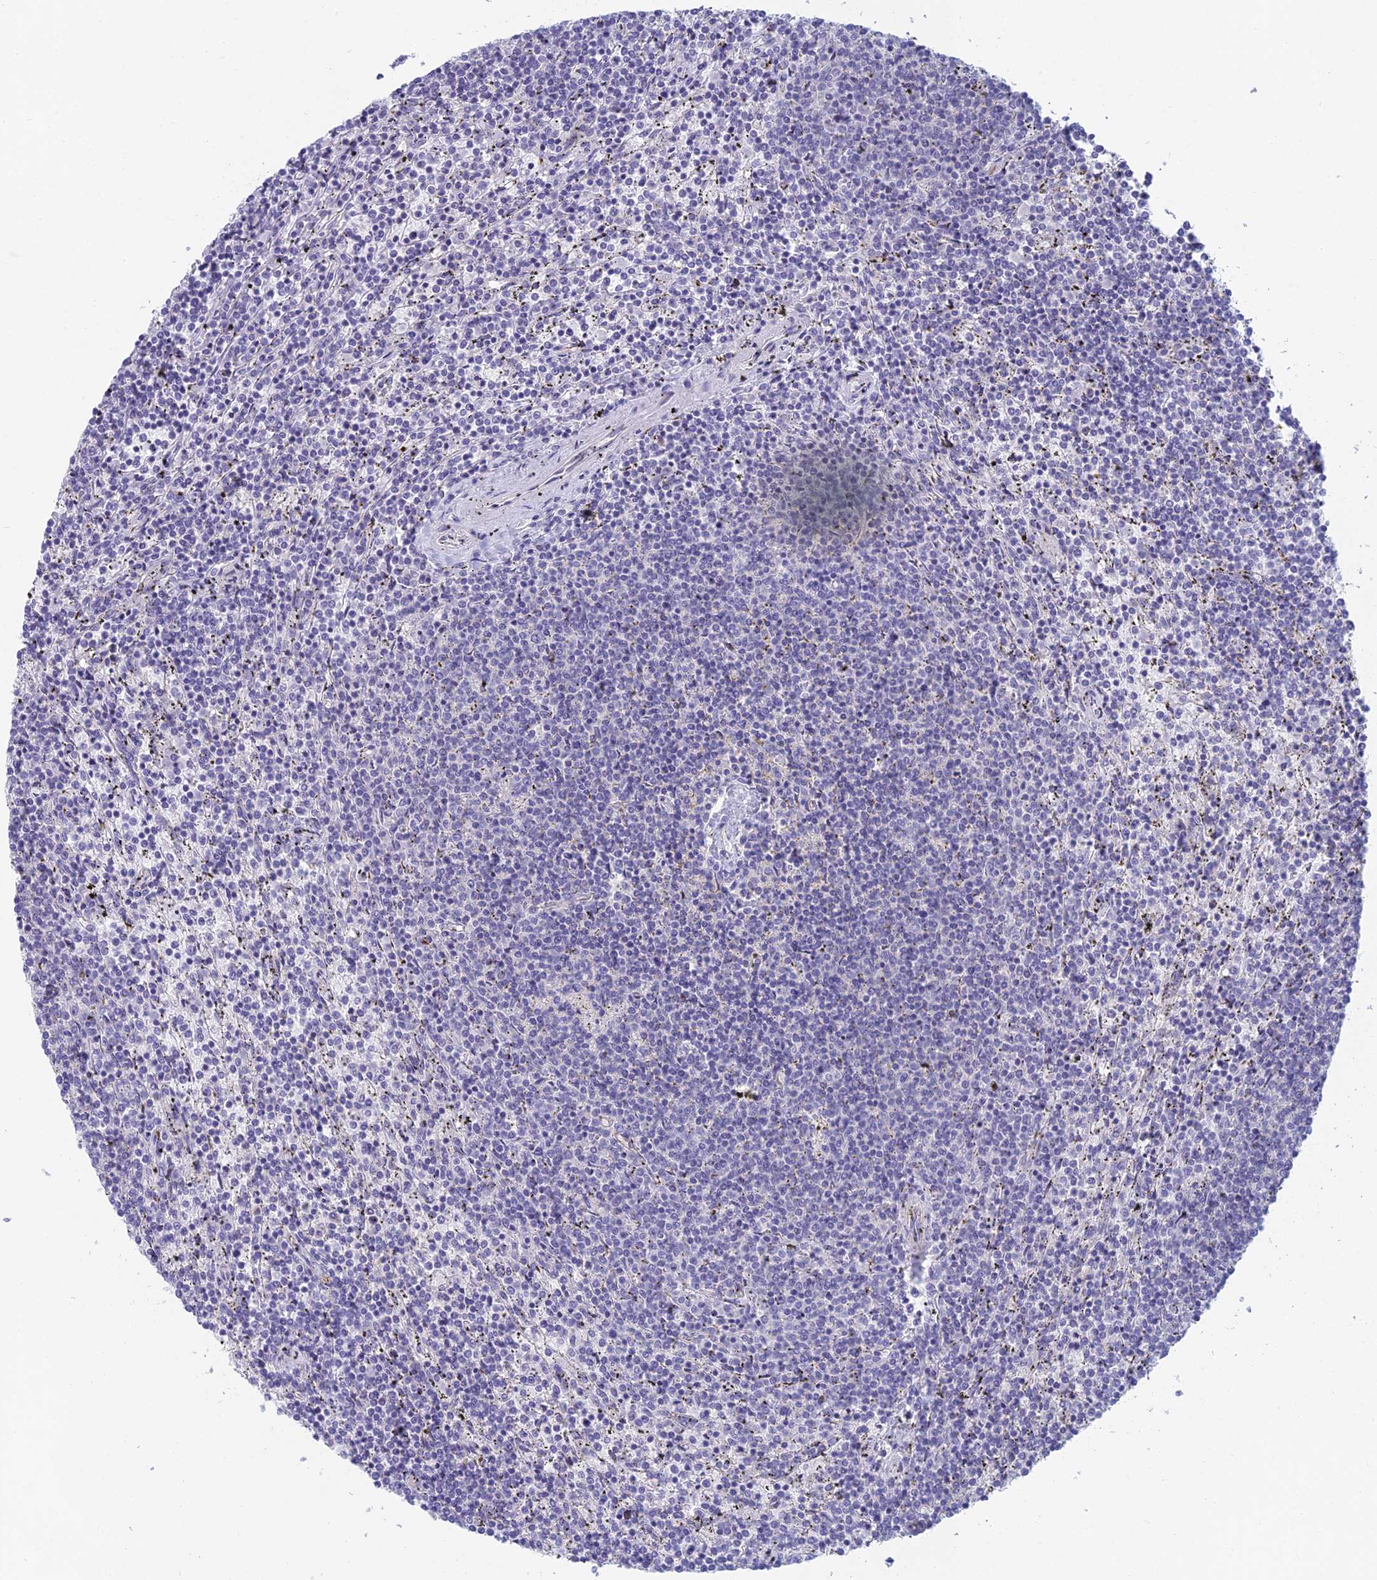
{"staining": {"intensity": "negative", "quantity": "none", "location": "none"}, "tissue": "lymphoma", "cell_type": "Tumor cells", "image_type": "cancer", "snomed": [{"axis": "morphology", "description": "Malignant lymphoma, non-Hodgkin's type, Low grade"}, {"axis": "topography", "description": "Spleen"}], "caption": "The image reveals no significant positivity in tumor cells of low-grade malignant lymphoma, non-Hodgkin's type. Nuclei are stained in blue.", "gene": "FERD3L", "patient": {"sex": "female", "age": 50}}